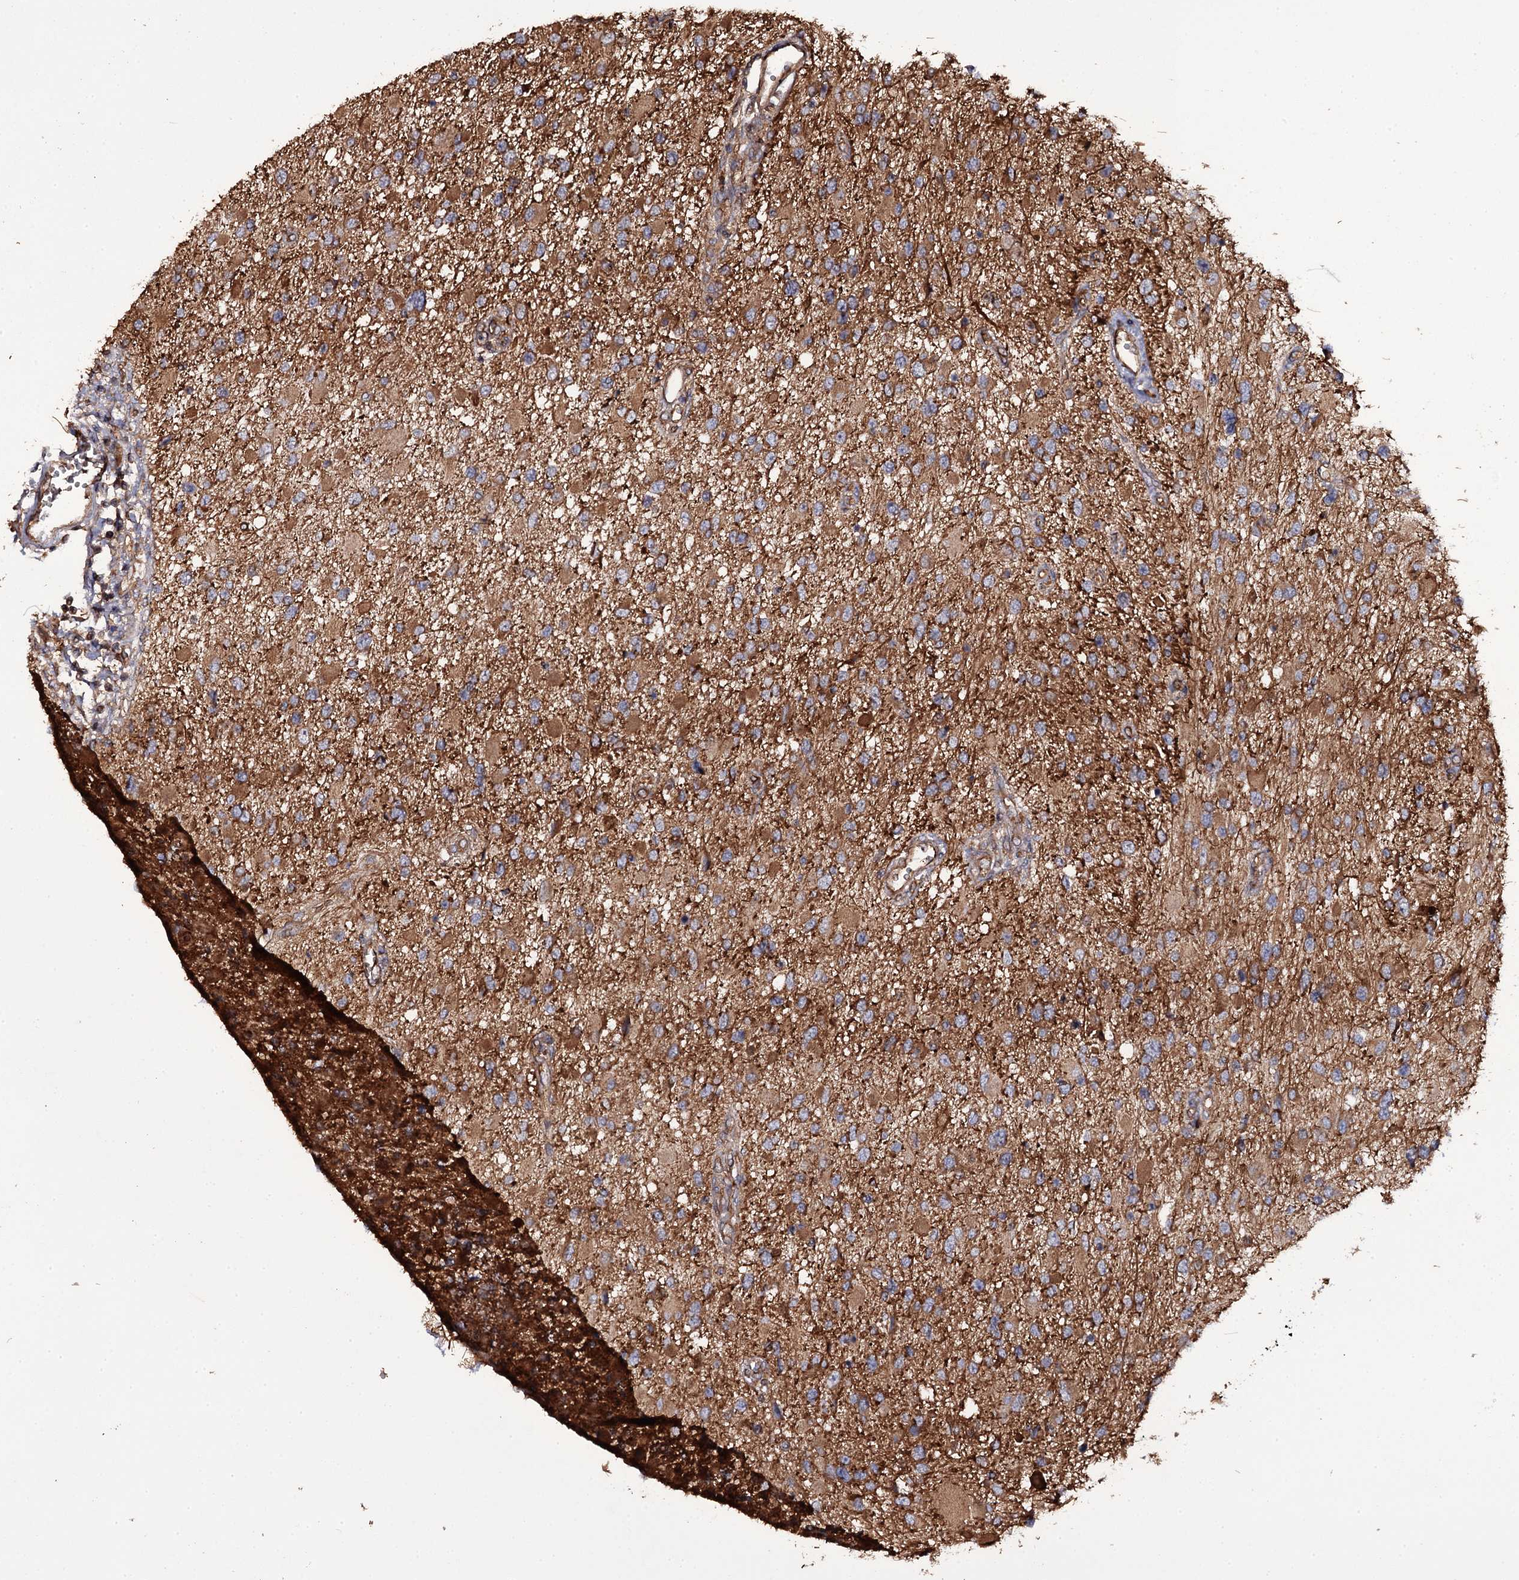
{"staining": {"intensity": "strong", "quantity": ">75%", "location": "cytoplasmic/membranous"}, "tissue": "glioma", "cell_type": "Tumor cells", "image_type": "cancer", "snomed": [{"axis": "morphology", "description": "Glioma, malignant, High grade"}, {"axis": "topography", "description": "Brain"}], "caption": "The micrograph demonstrates immunohistochemical staining of glioma. There is strong cytoplasmic/membranous positivity is identified in approximately >75% of tumor cells. (Stains: DAB in brown, nuclei in blue, Microscopy: brightfield microscopy at high magnification).", "gene": "TTC23", "patient": {"sex": "male", "age": 53}}